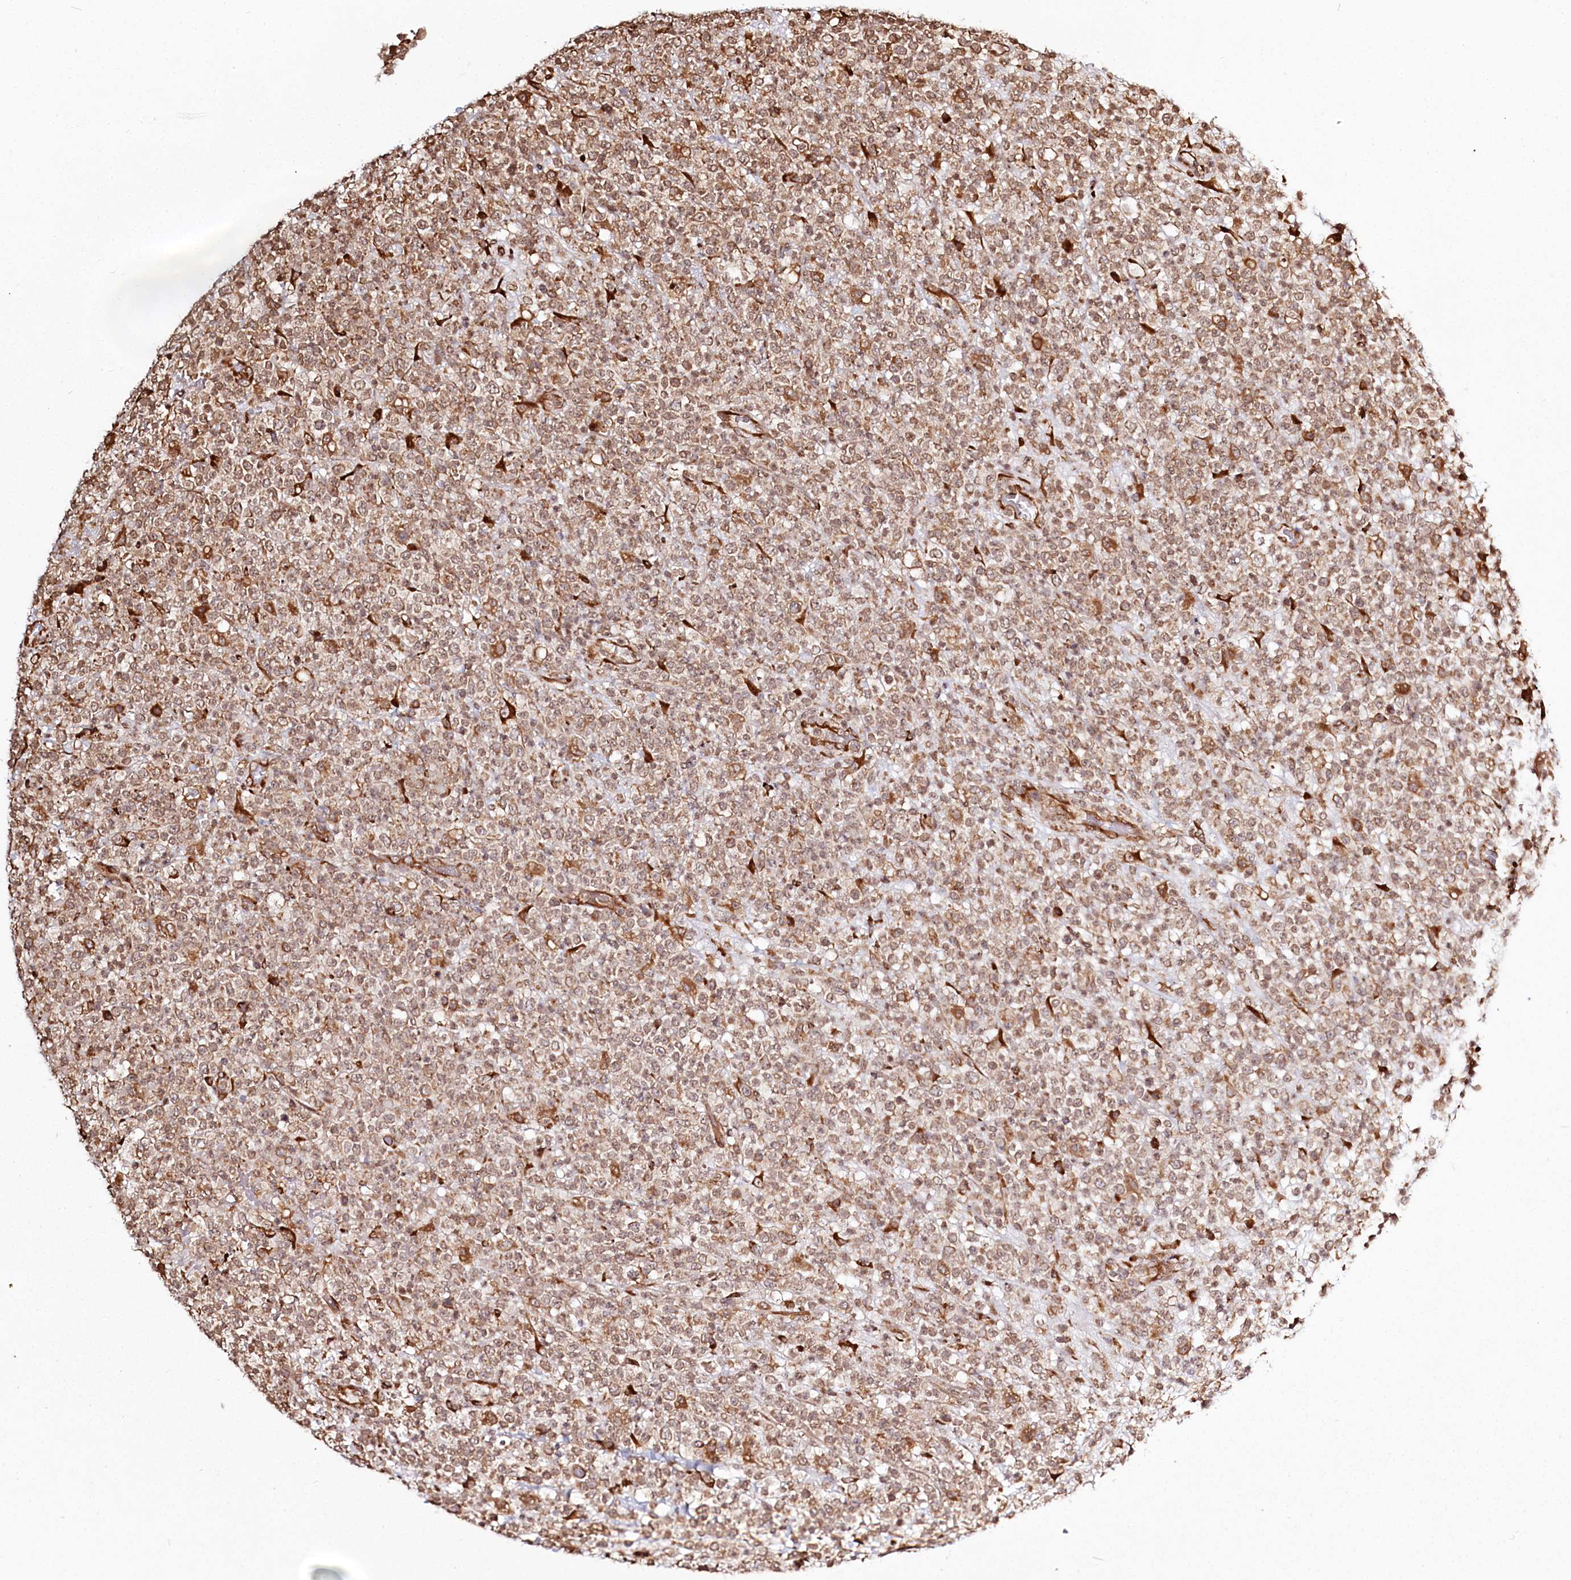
{"staining": {"intensity": "moderate", "quantity": ">75%", "location": "cytoplasmic/membranous,nuclear"}, "tissue": "lymphoma", "cell_type": "Tumor cells", "image_type": "cancer", "snomed": [{"axis": "morphology", "description": "Malignant lymphoma, non-Hodgkin's type, High grade"}, {"axis": "topography", "description": "Colon"}], "caption": "Lymphoma stained with a protein marker reveals moderate staining in tumor cells.", "gene": "FAM13A", "patient": {"sex": "female", "age": 53}}